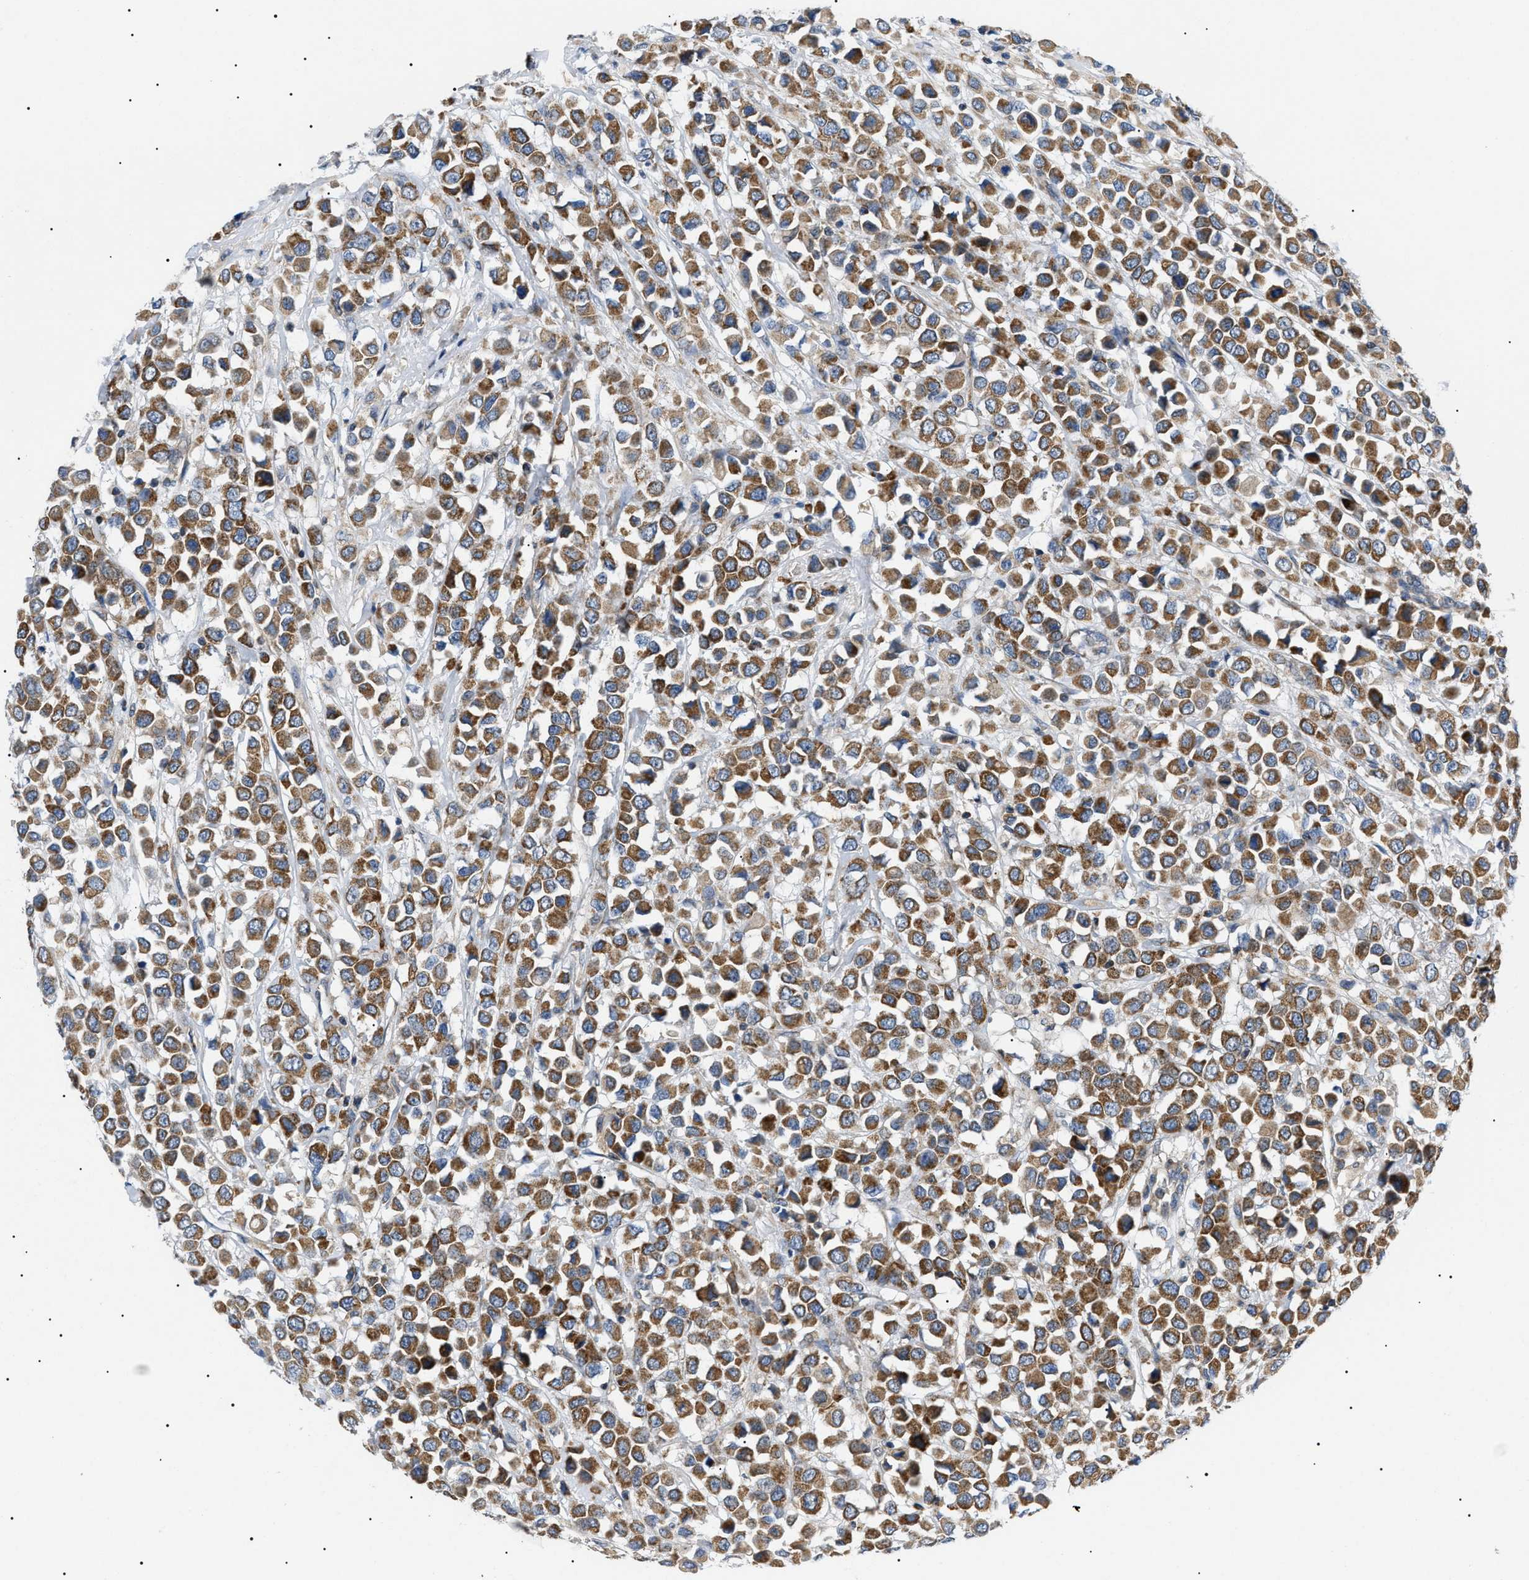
{"staining": {"intensity": "moderate", "quantity": ">75%", "location": "cytoplasmic/membranous"}, "tissue": "breast cancer", "cell_type": "Tumor cells", "image_type": "cancer", "snomed": [{"axis": "morphology", "description": "Duct carcinoma"}, {"axis": "topography", "description": "Breast"}], "caption": "Immunohistochemical staining of human invasive ductal carcinoma (breast) exhibits moderate cytoplasmic/membranous protein expression in approximately >75% of tumor cells.", "gene": "TOMM6", "patient": {"sex": "female", "age": 61}}